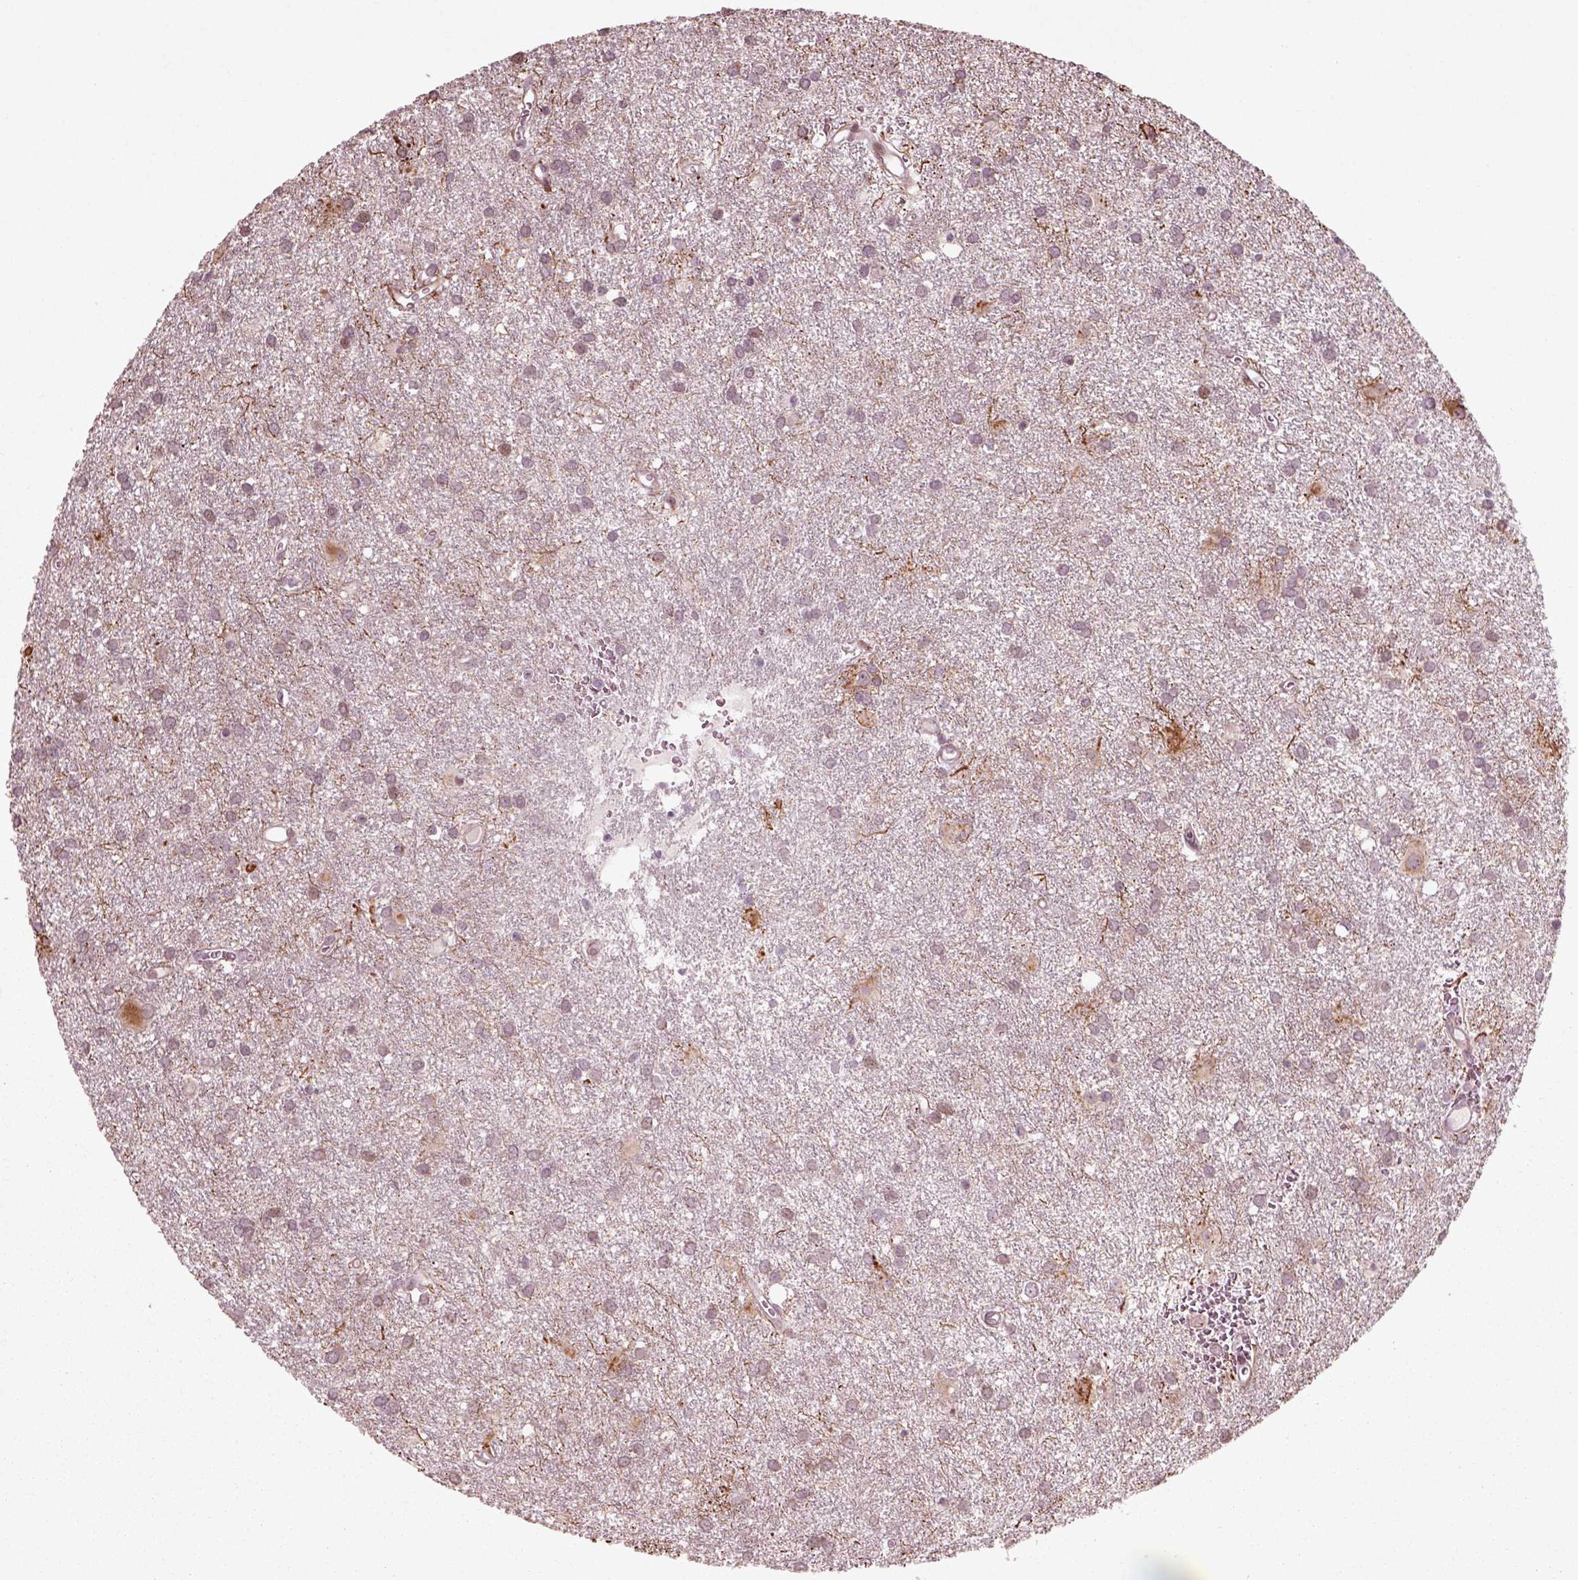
{"staining": {"intensity": "negative", "quantity": "none", "location": "none"}, "tissue": "glioma", "cell_type": "Tumor cells", "image_type": "cancer", "snomed": [{"axis": "morphology", "description": "Glioma, malignant, Low grade"}, {"axis": "topography", "description": "Brain"}], "caption": "There is no significant positivity in tumor cells of malignant glioma (low-grade).", "gene": "CDC14A", "patient": {"sex": "male", "age": 58}}